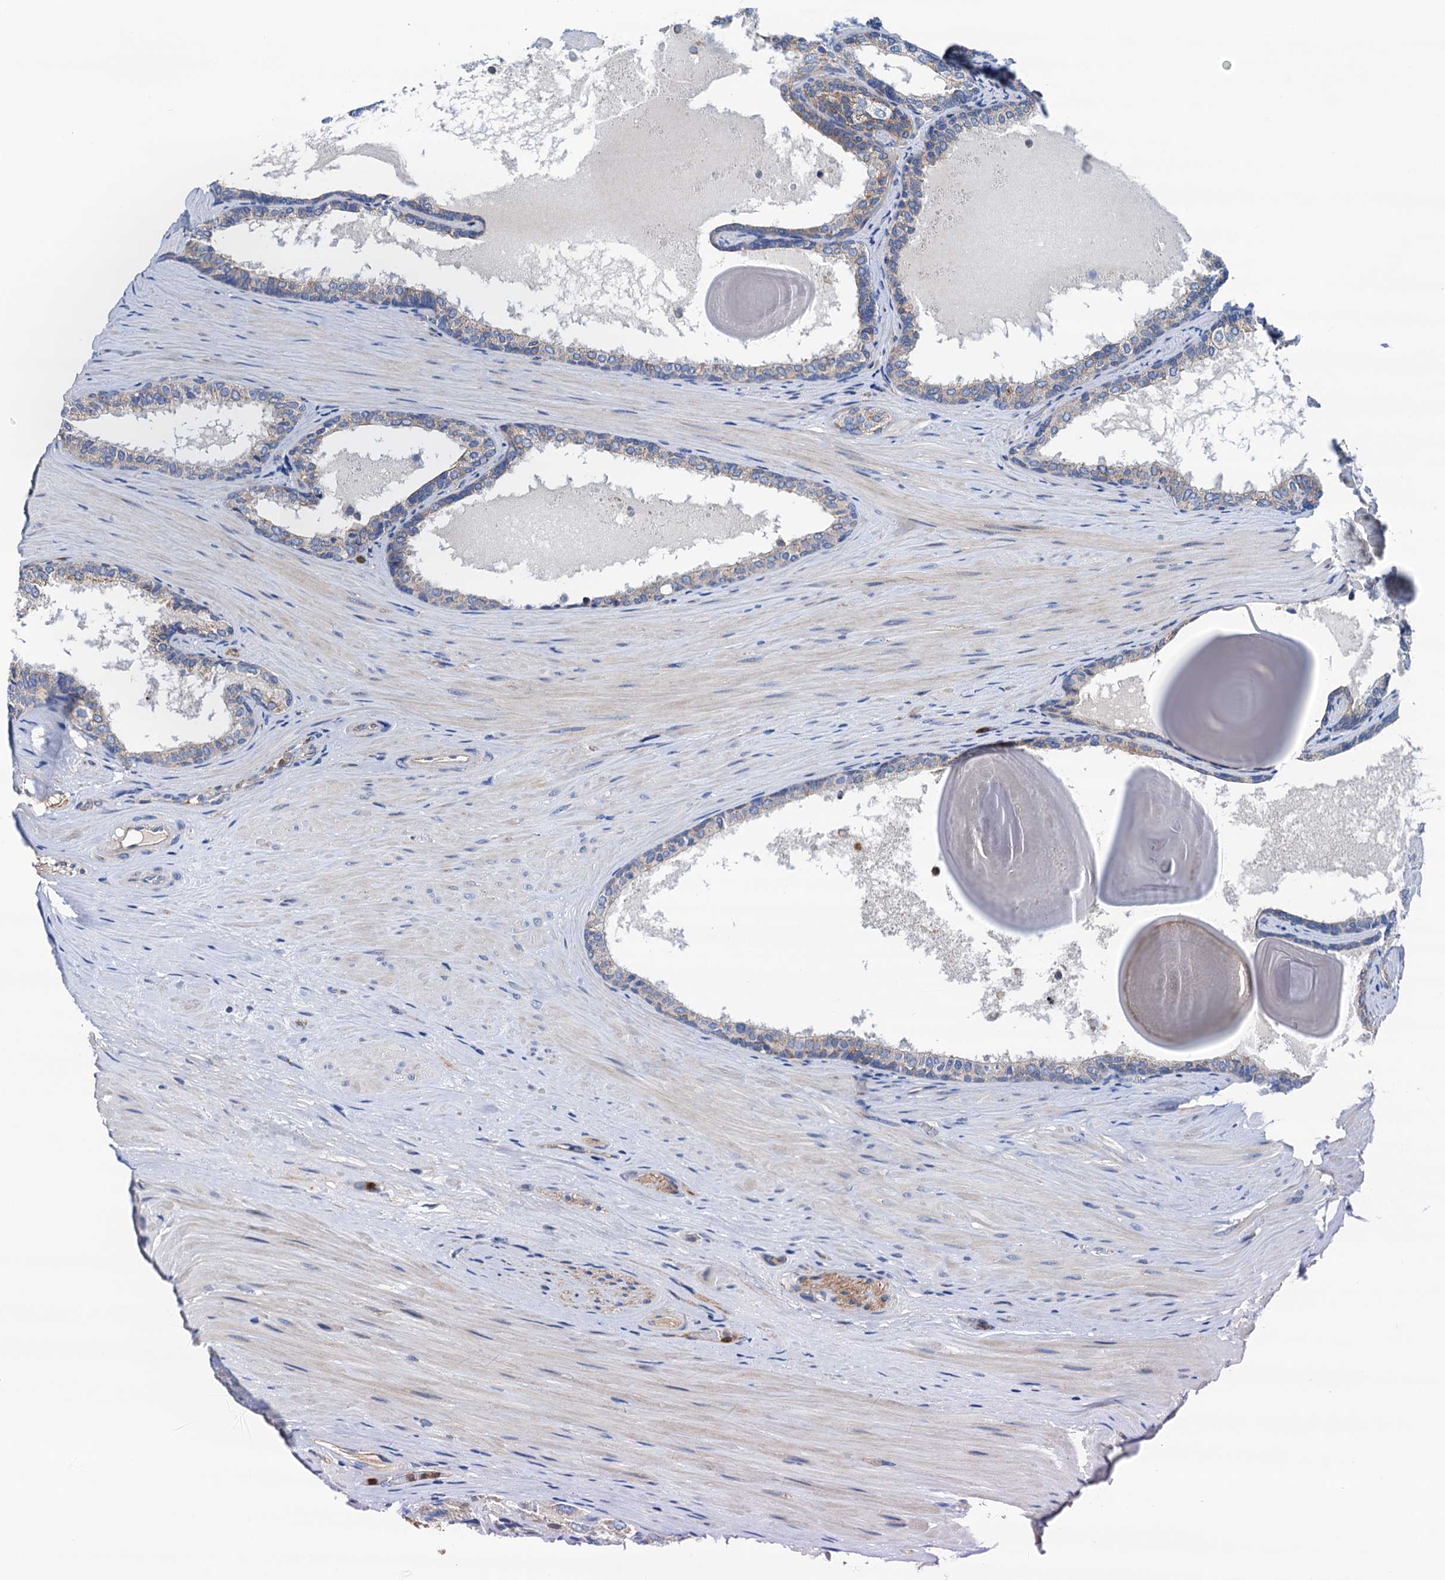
{"staining": {"intensity": "weak", "quantity": "<25%", "location": "cytoplasmic/membranous"}, "tissue": "prostate cancer", "cell_type": "Tumor cells", "image_type": "cancer", "snomed": [{"axis": "morphology", "description": "Adenocarcinoma, High grade"}, {"axis": "topography", "description": "Prostate"}], "caption": "An immunohistochemistry (IHC) histopathology image of prostate cancer (high-grade adenocarcinoma) is shown. There is no staining in tumor cells of prostate cancer (high-grade adenocarcinoma).", "gene": "RASSF9", "patient": {"sex": "male", "age": 65}}